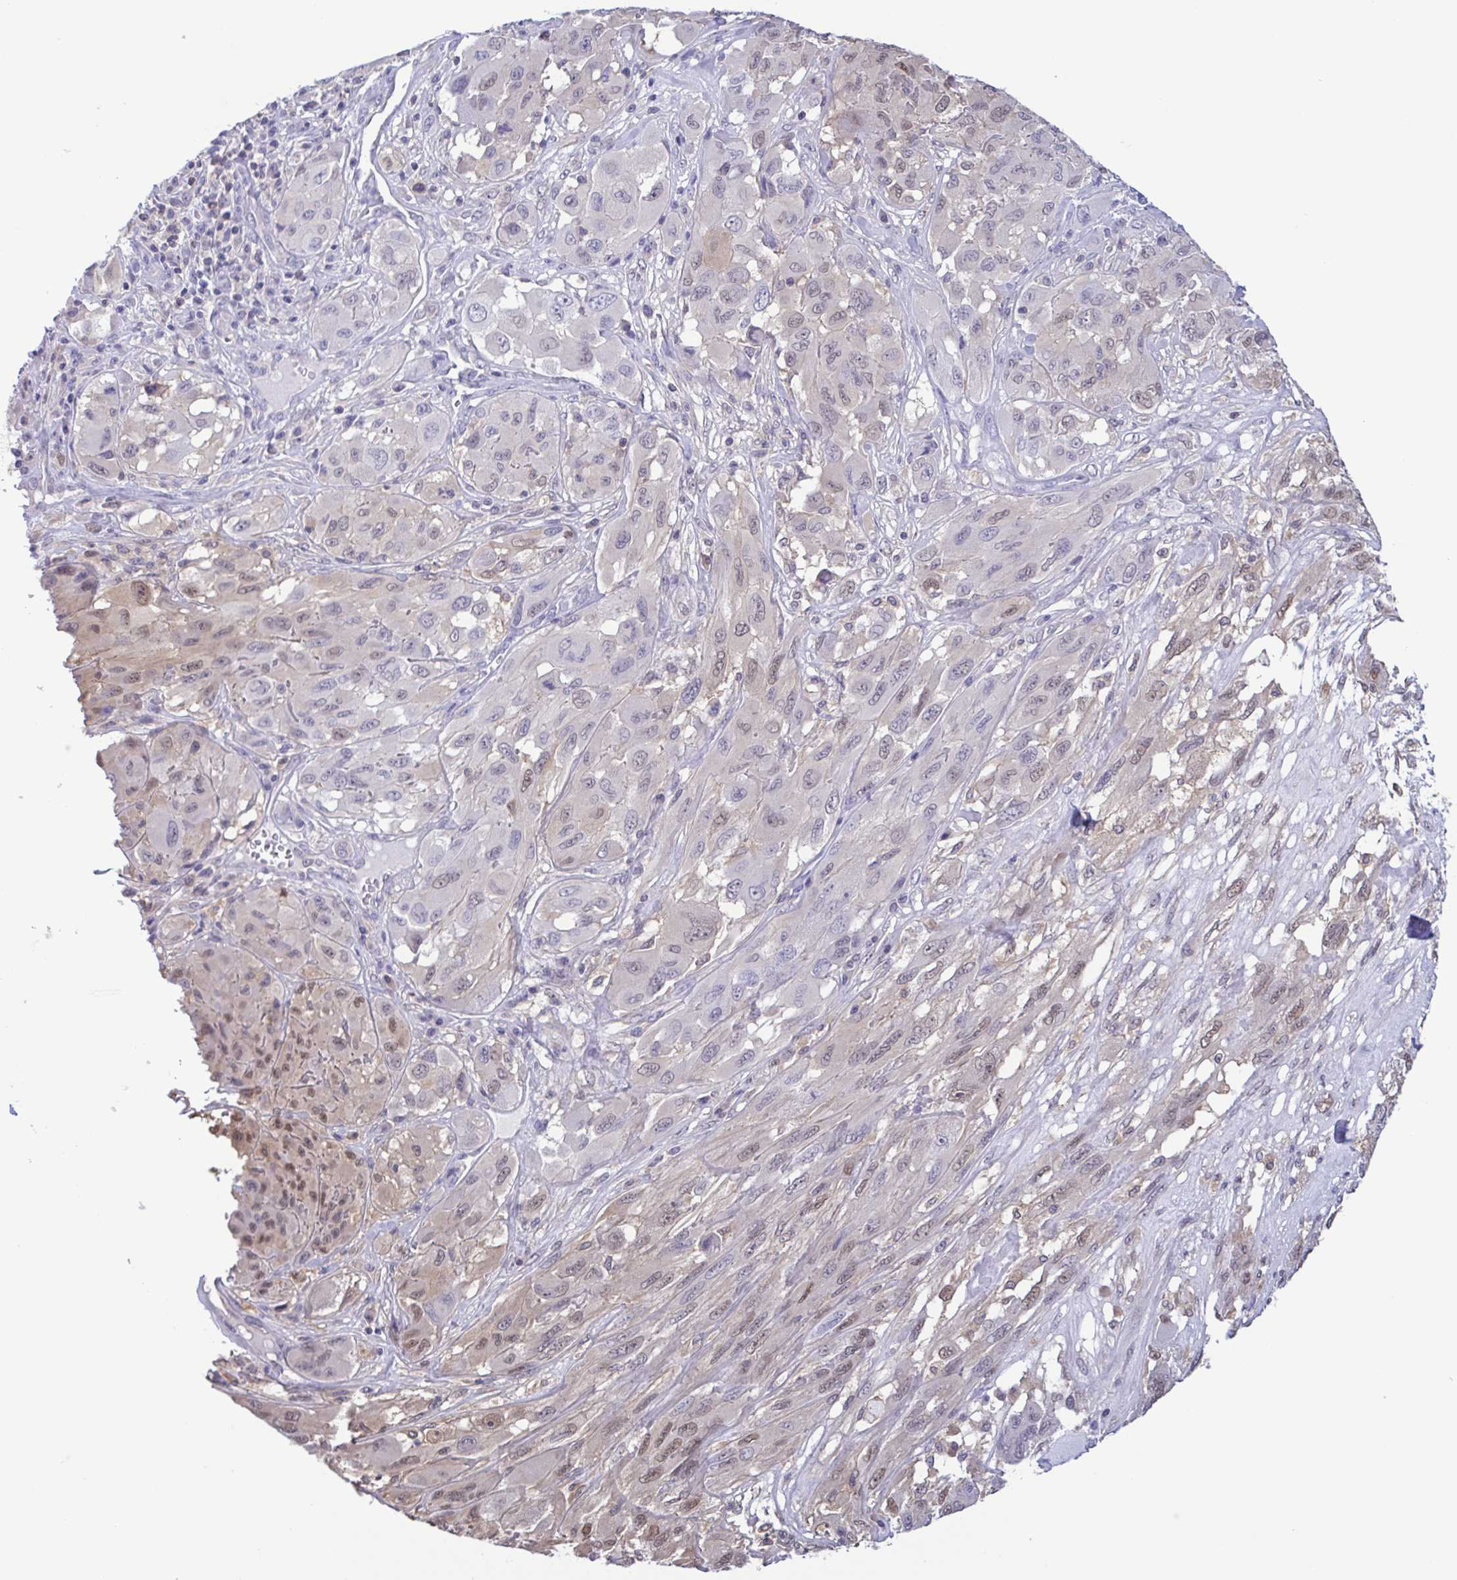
{"staining": {"intensity": "weak", "quantity": "<25%", "location": "cytoplasmic/membranous,nuclear"}, "tissue": "melanoma", "cell_type": "Tumor cells", "image_type": "cancer", "snomed": [{"axis": "morphology", "description": "Malignant melanoma, NOS"}, {"axis": "topography", "description": "Skin"}], "caption": "DAB (3,3'-diaminobenzidine) immunohistochemical staining of human melanoma demonstrates no significant expression in tumor cells.", "gene": "LDHC", "patient": {"sex": "female", "age": 91}}